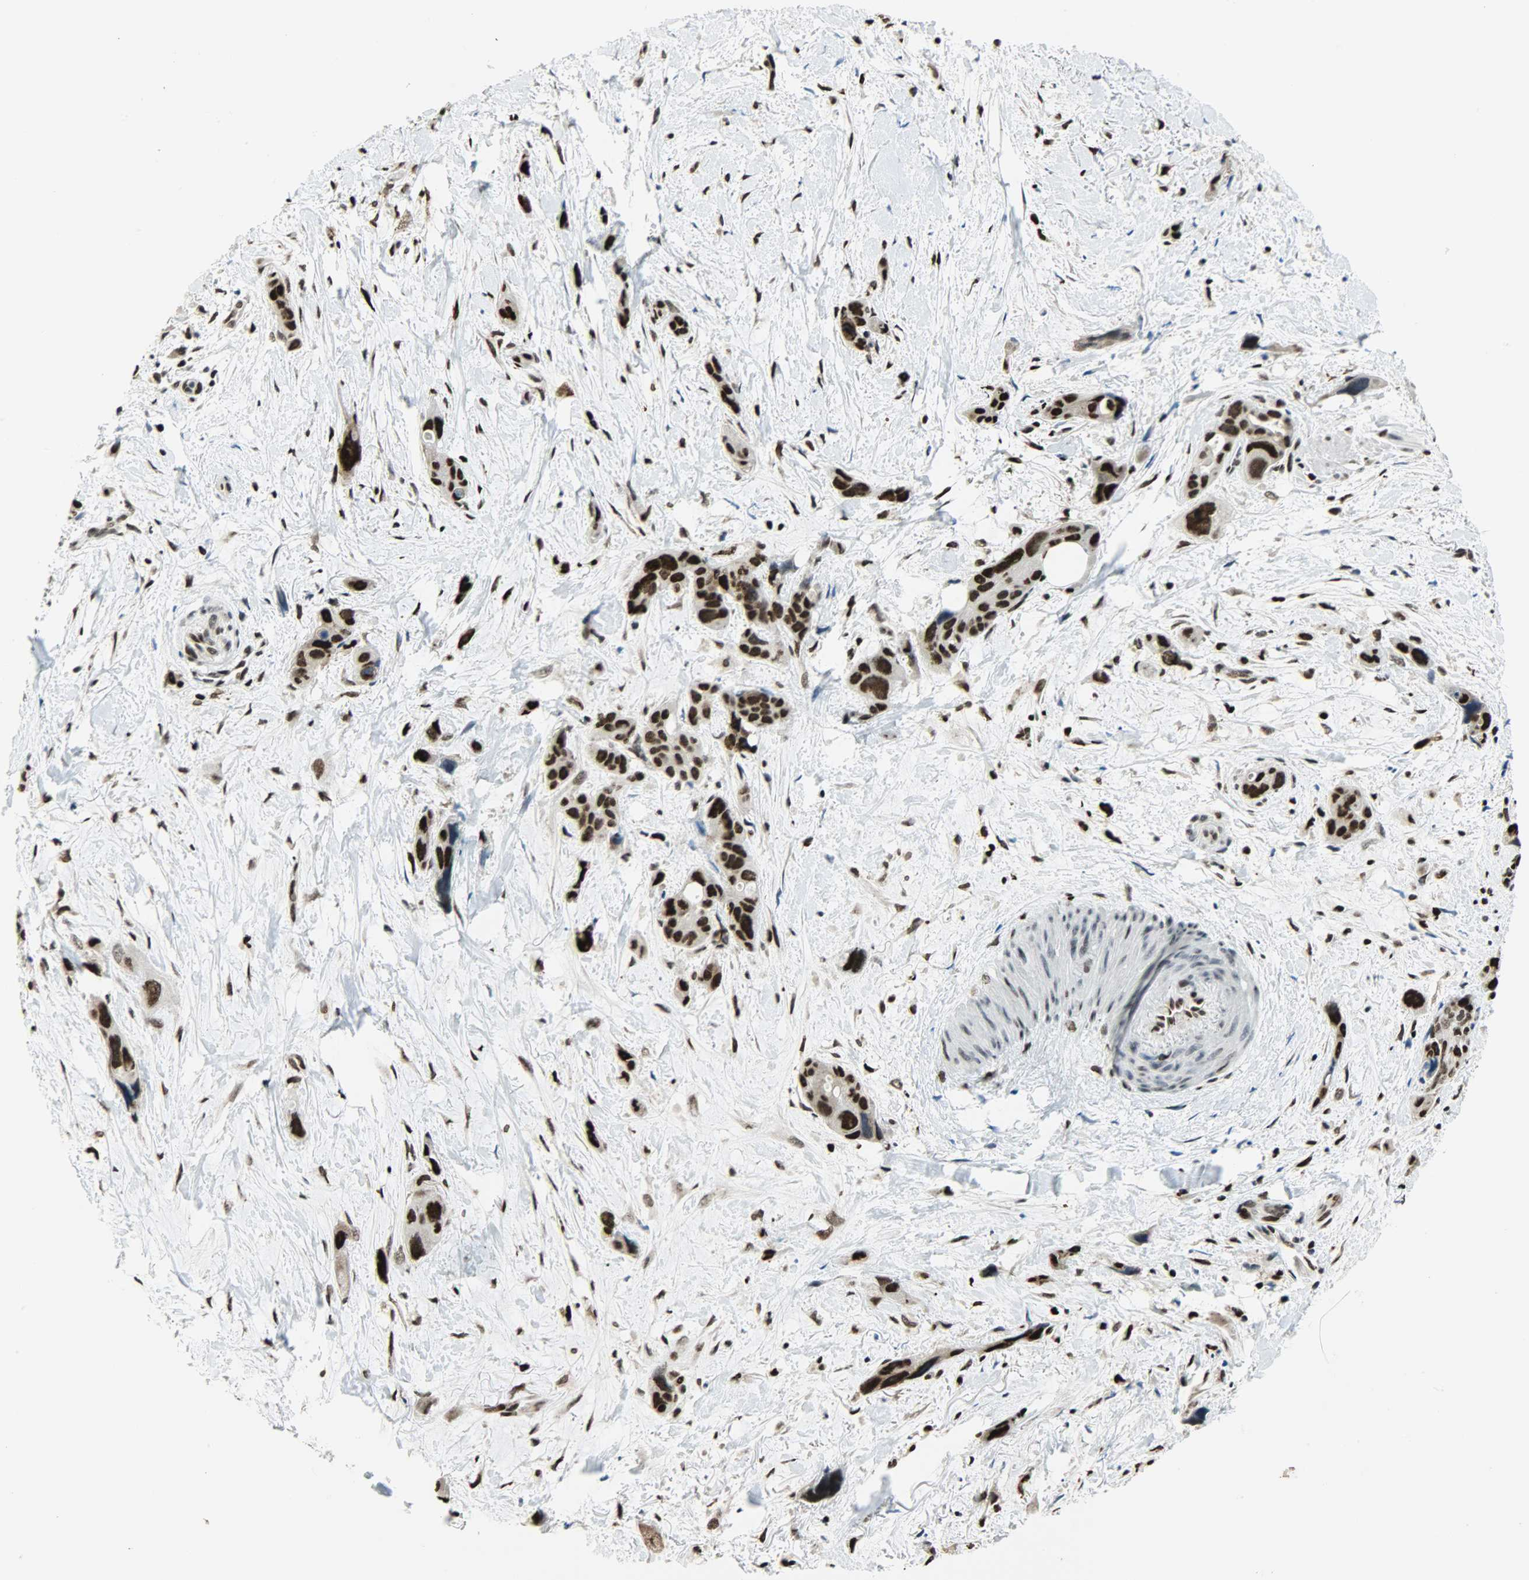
{"staining": {"intensity": "strong", "quantity": ">75%", "location": "nuclear"}, "tissue": "pancreatic cancer", "cell_type": "Tumor cells", "image_type": "cancer", "snomed": [{"axis": "morphology", "description": "Adenocarcinoma, NOS"}, {"axis": "topography", "description": "Pancreas"}], "caption": "Protein staining exhibits strong nuclear staining in approximately >75% of tumor cells in pancreatic adenocarcinoma.", "gene": "SNAI1", "patient": {"sex": "male", "age": 46}}